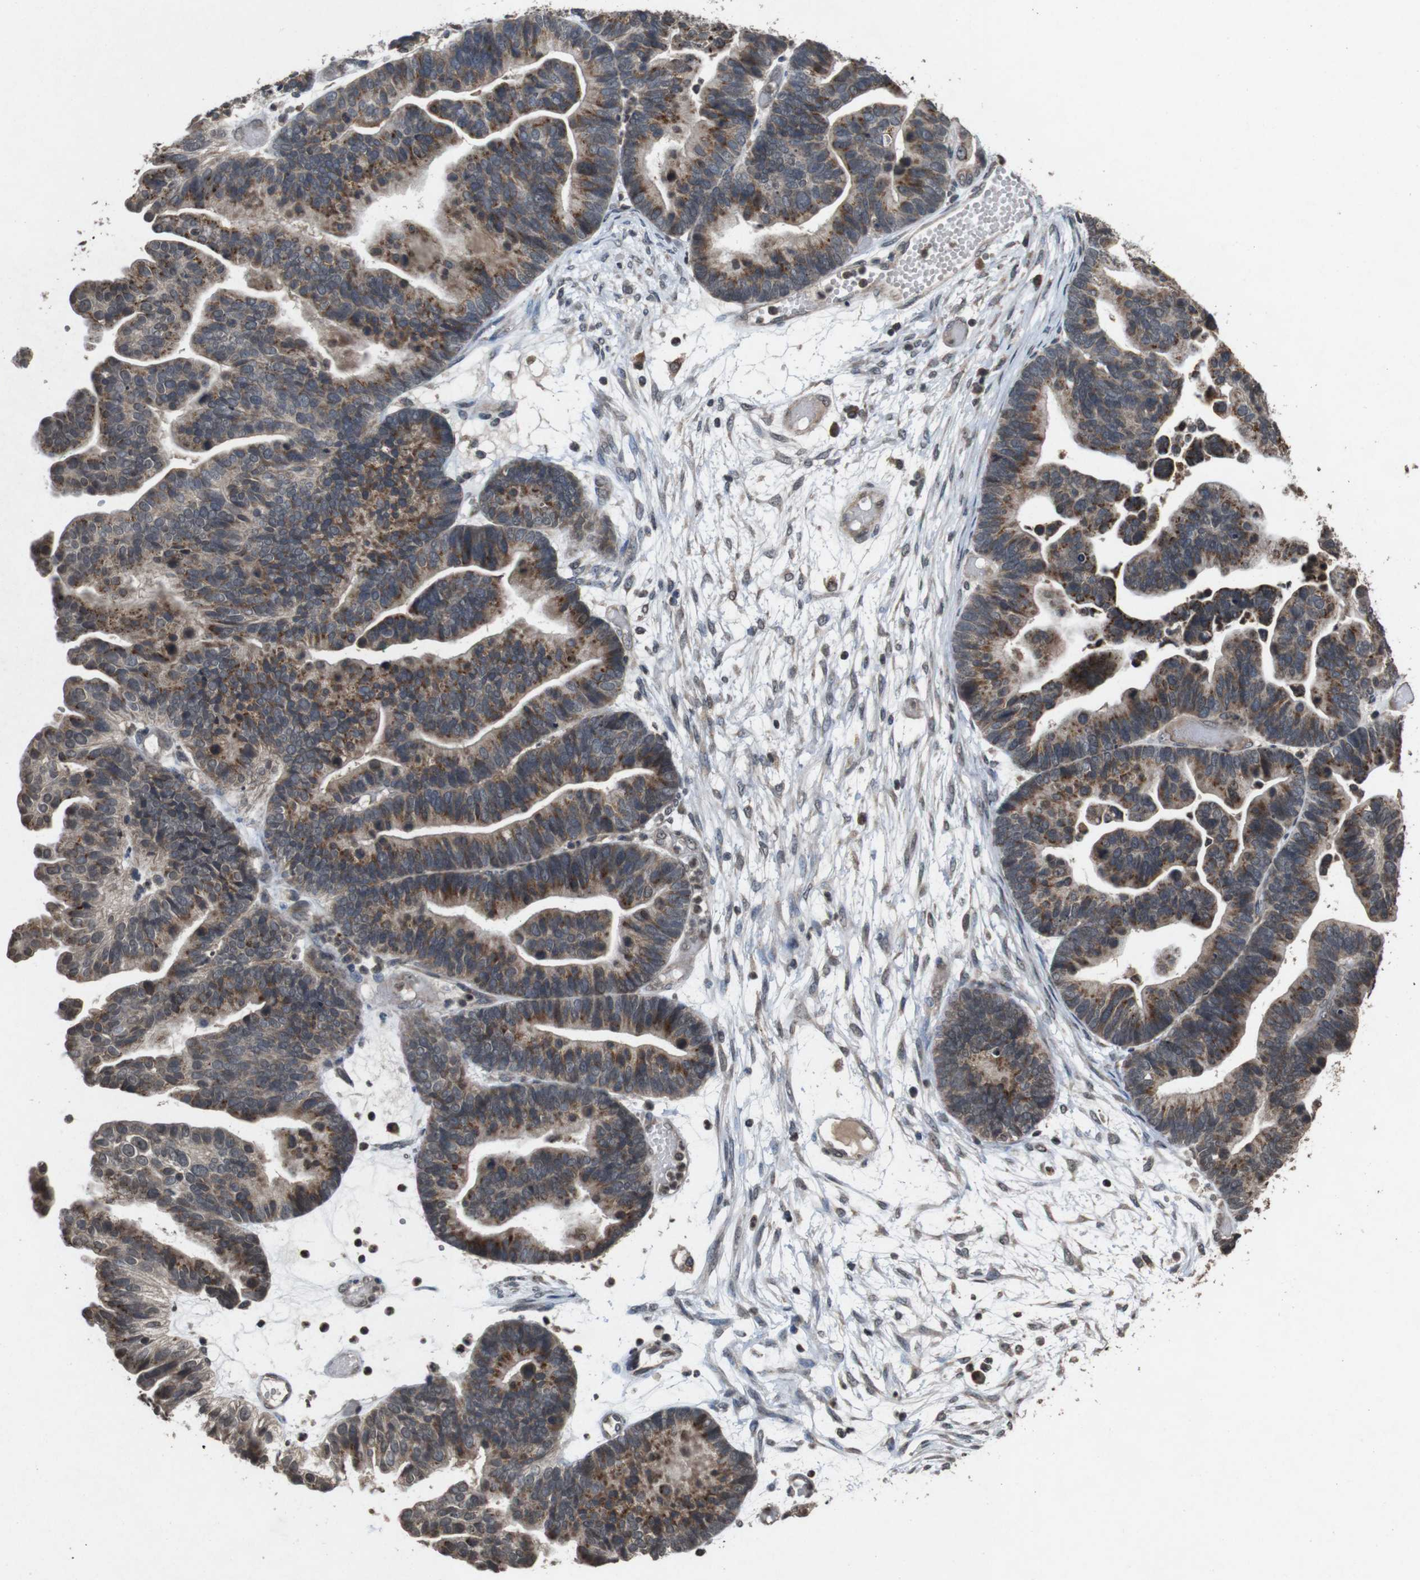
{"staining": {"intensity": "strong", "quantity": ">75%", "location": "cytoplasmic/membranous"}, "tissue": "ovarian cancer", "cell_type": "Tumor cells", "image_type": "cancer", "snomed": [{"axis": "morphology", "description": "Cystadenocarcinoma, serous, NOS"}, {"axis": "topography", "description": "Ovary"}], "caption": "Protein expression analysis of ovarian cancer exhibits strong cytoplasmic/membranous staining in about >75% of tumor cells.", "gene": "SORL1", "patient": {"sex": "female", "age": 56}}